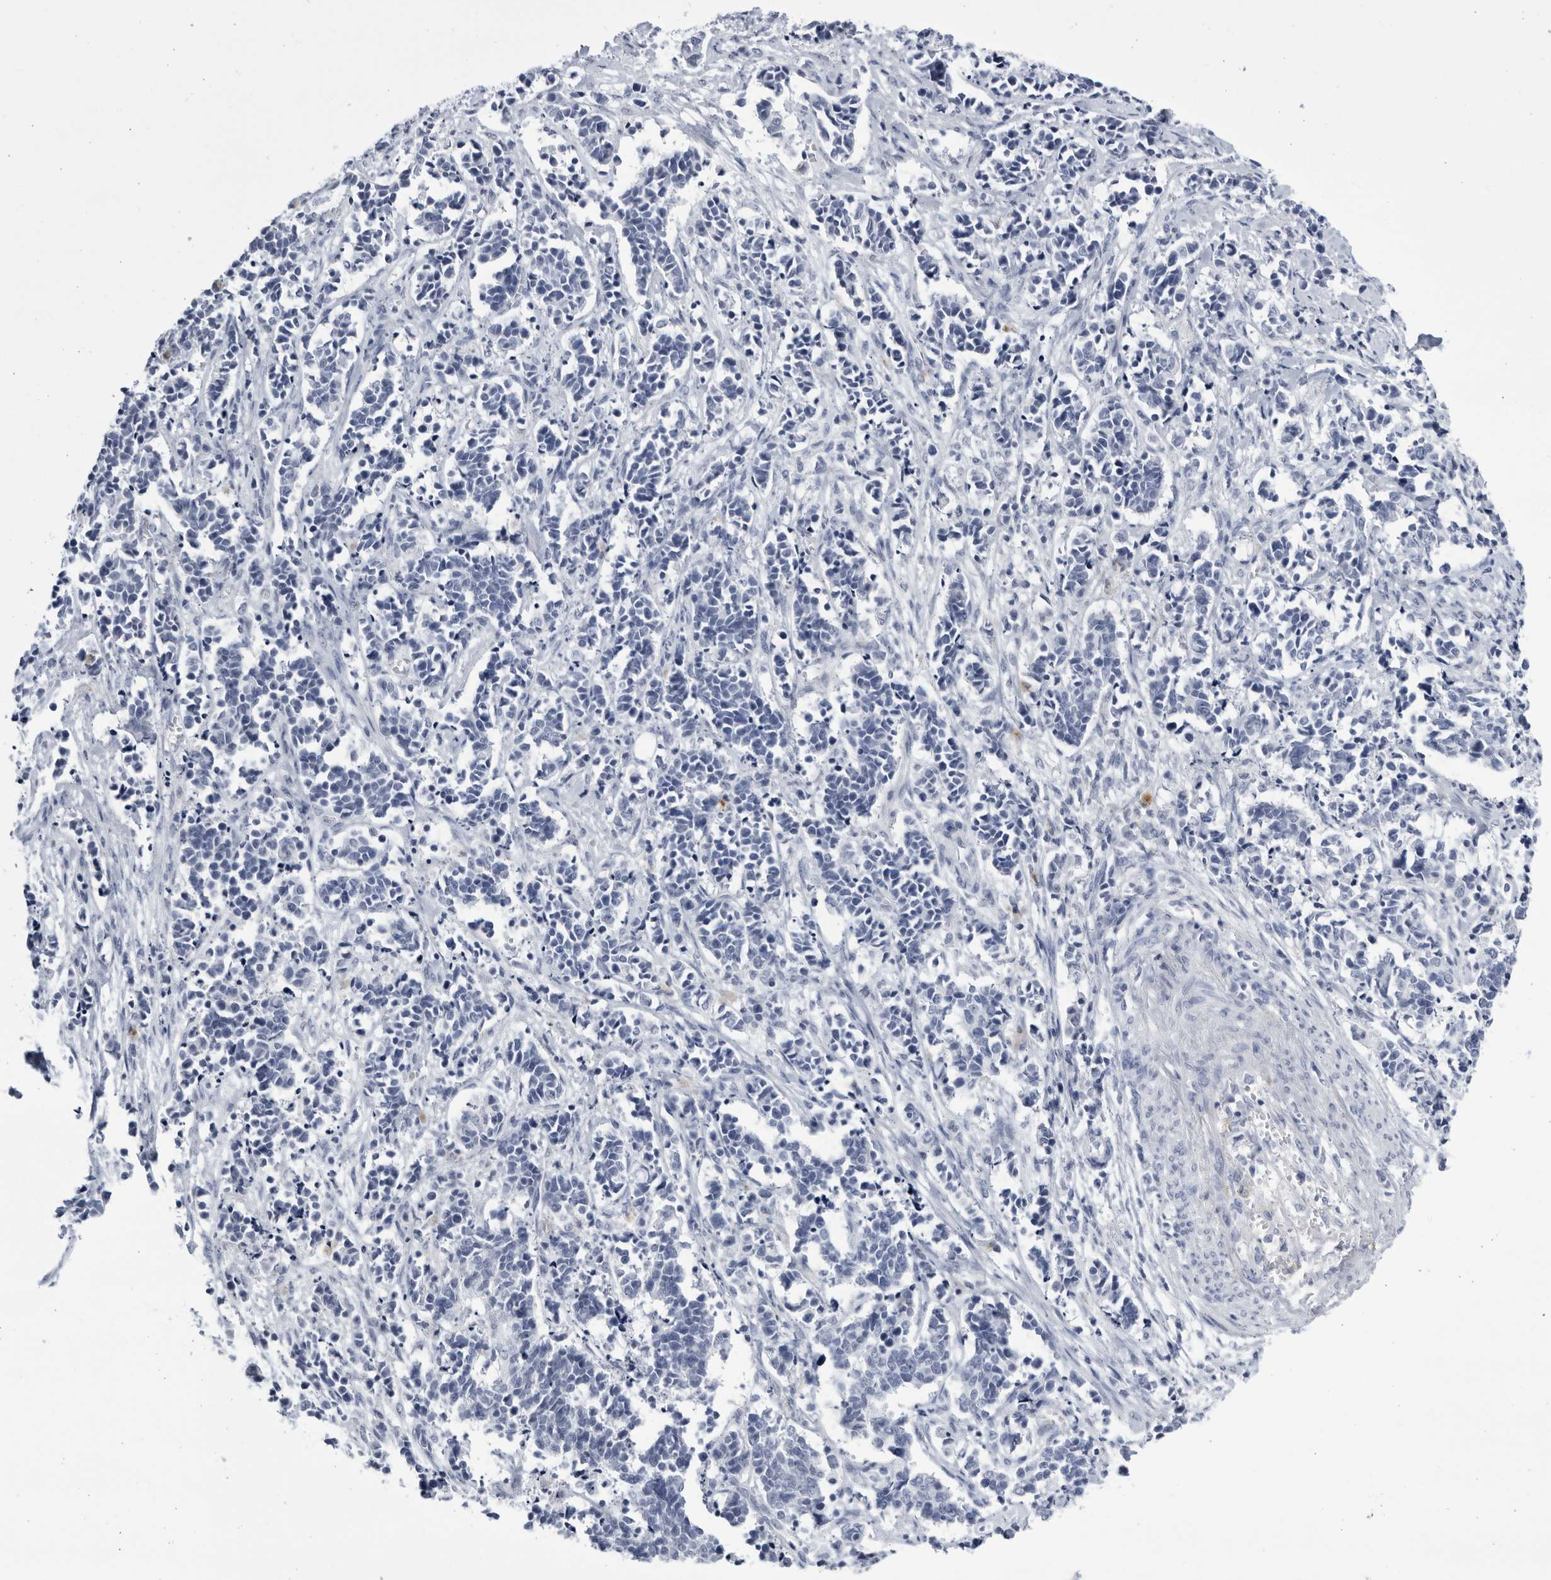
{"staining": {"intensity": "negative", "quantity": "none", "location": "none"}, "tissue": "cervical cancer", "cell_type": "Tumor cells", "image_type": "cancer", "snomed": [{"axis": "morphology", "description": "Normal tissue, NOS"}, {"axis": "morphology", "description": "Squamous cell carcinoma, NOS"}, {"axis": "topography", "description": "Cervix"}], "caption": "An image of human squamous cell carcinoma (cervical) is negative for staining in tumor cells.", "gene": "CCDC181", "patient": {"sex": "female", "age": 35}}